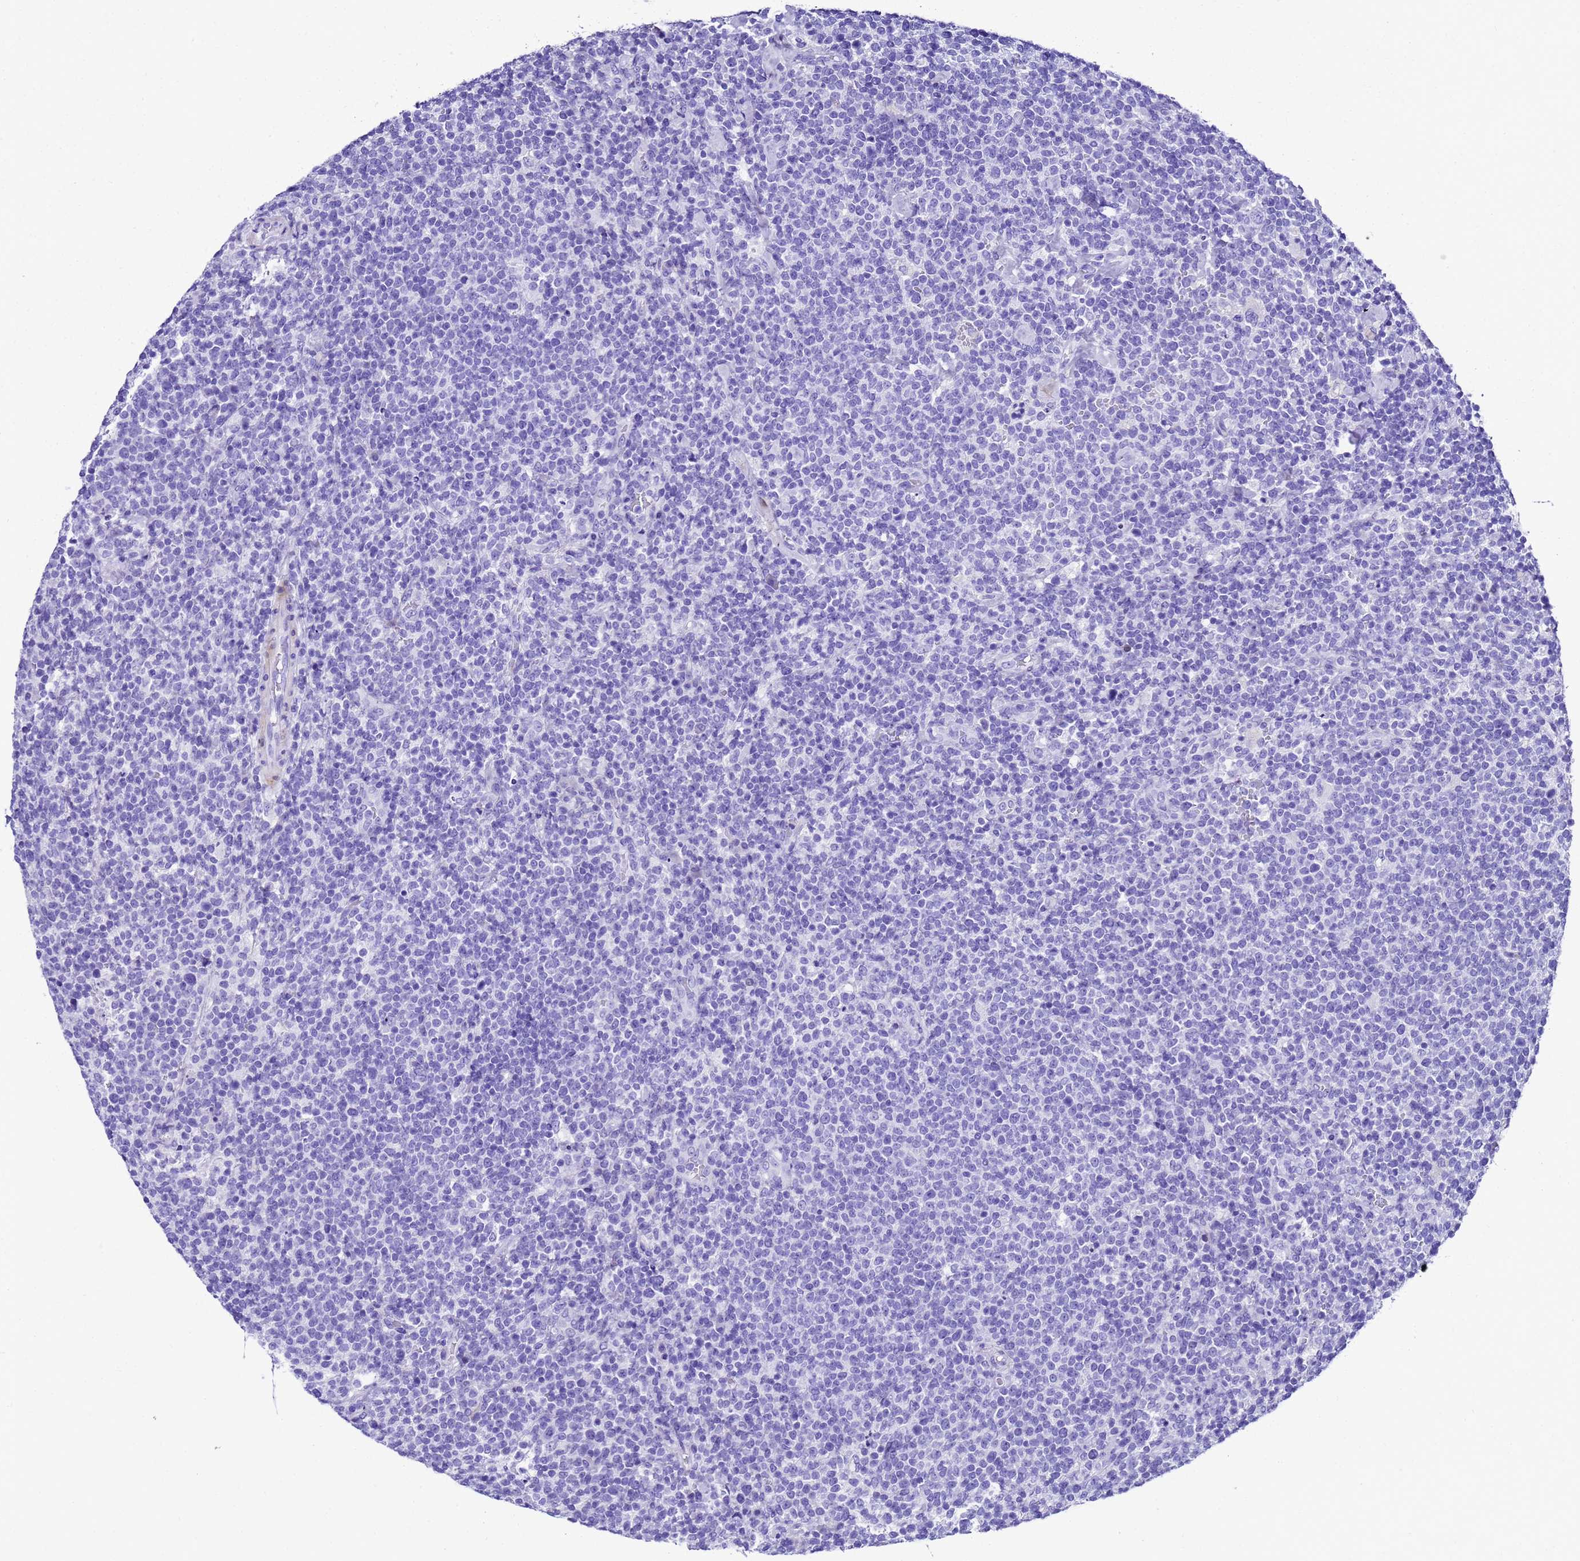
{"staining": {"intensity": "negative", "quantity": "none", "location": "none"}, "tissue": "lymphoma", "cell_type": "Tumor cells", "image_type": "cancer", "snomed": [{"axis": "morphology", "description": "Malignant lymphoma, non-Hodgkin's type, High grade"}, {"axis": "topography", "description": "Lymph node"}], "caption": "Lymphoma was stained to show a protein in brown. There is no significant positivity in tumor cells.", "gene": "UGT2B10", "patient": {"sex": "male", "age": 61}}